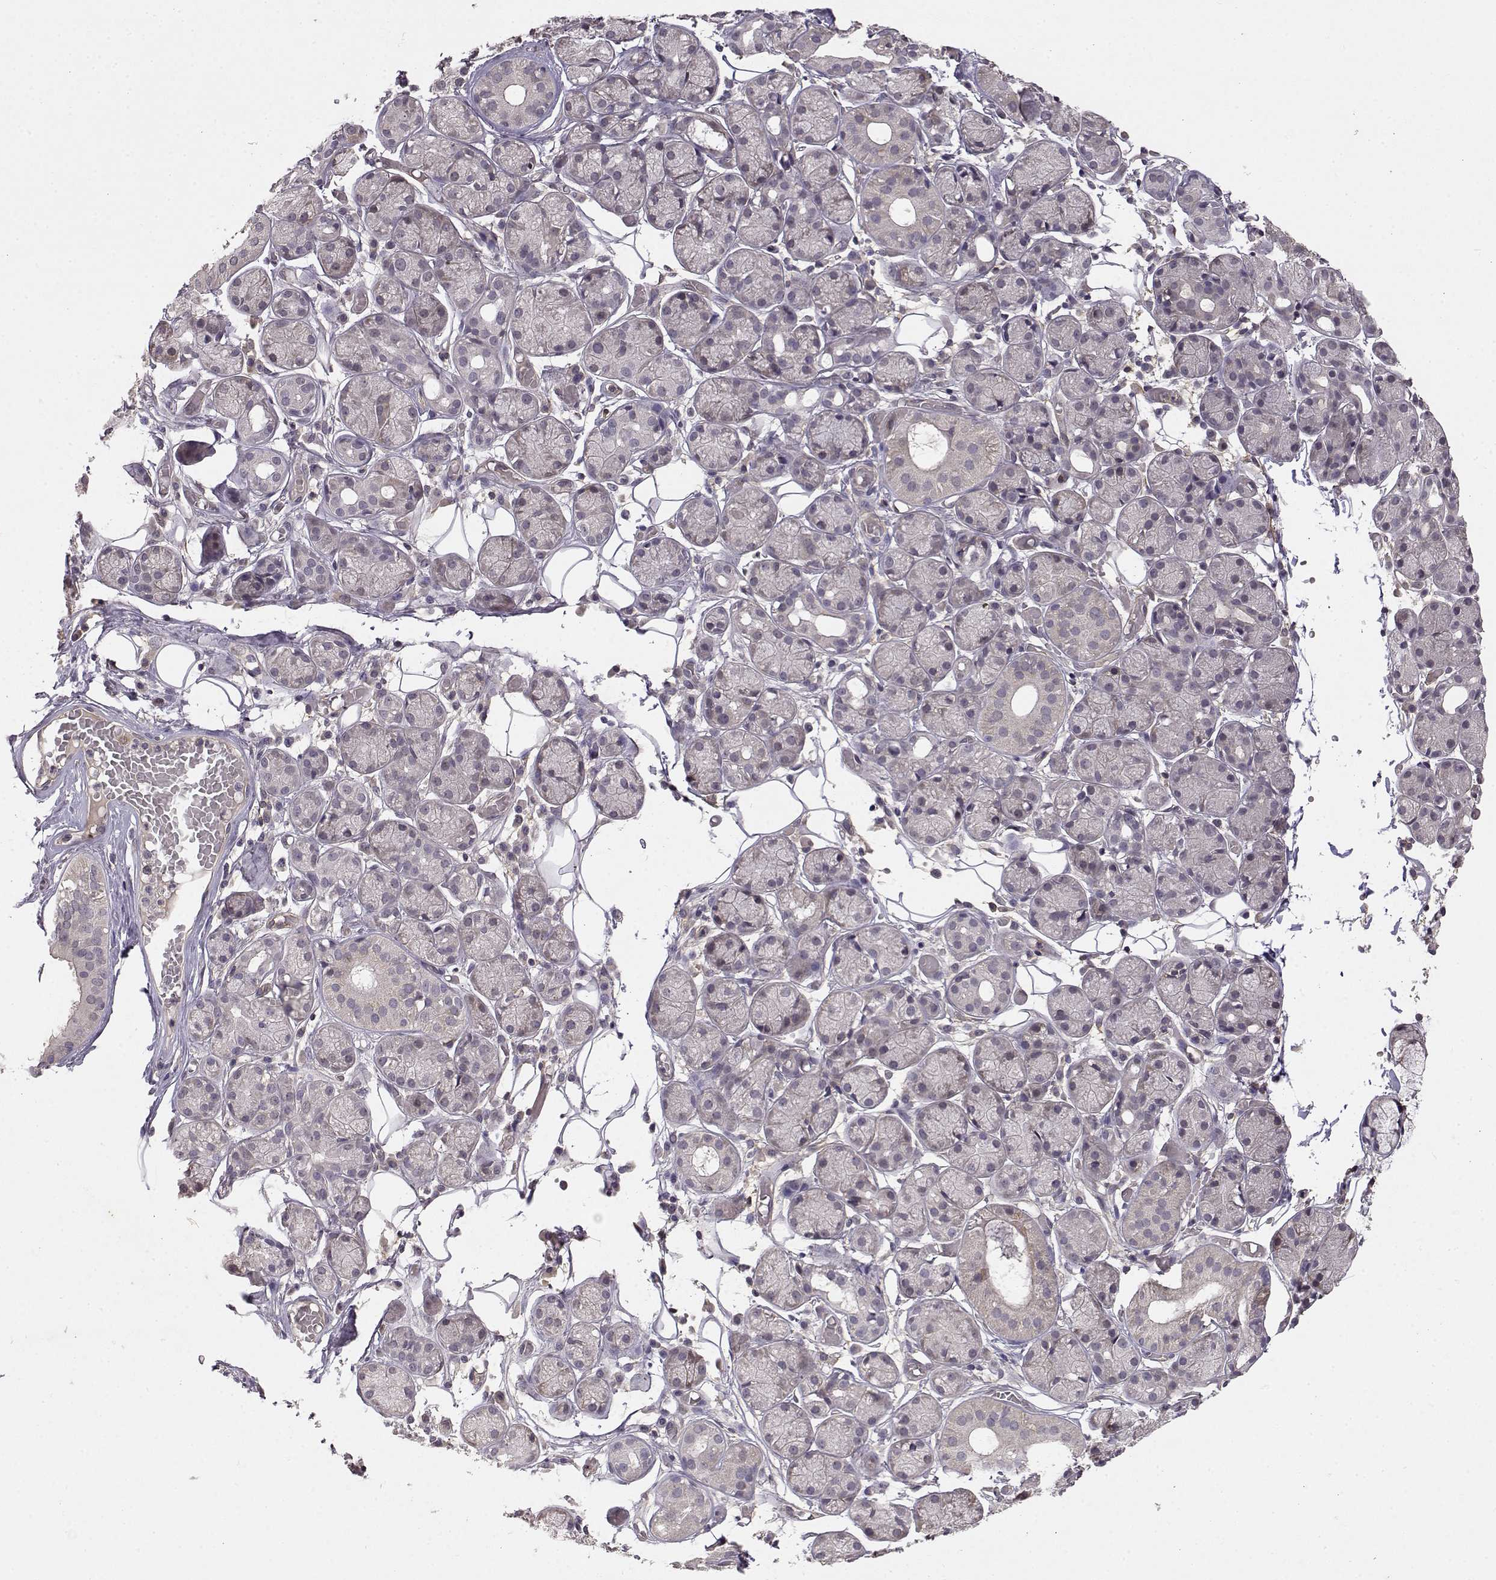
{"staining": {"intensity": "negative", "quantity": "none", "location": "none"}, "tissue": "salivary gland", "cell_type": "Glandular cells", "image_type": "normal", "snomed": [{"axis": "morphology", "description": "Normal tissue, NOS"}, {"axis": "topography", "description": "Salivary gland"}, {"axis": "topography", "description": "Peripheral nerve tissue"}], "caption": "The photomicrograph shows no staining of glandular cells in unremarkable salivary gland.", "gene": "IFITM1", "patient": {"sex": "male", "age": 71}}